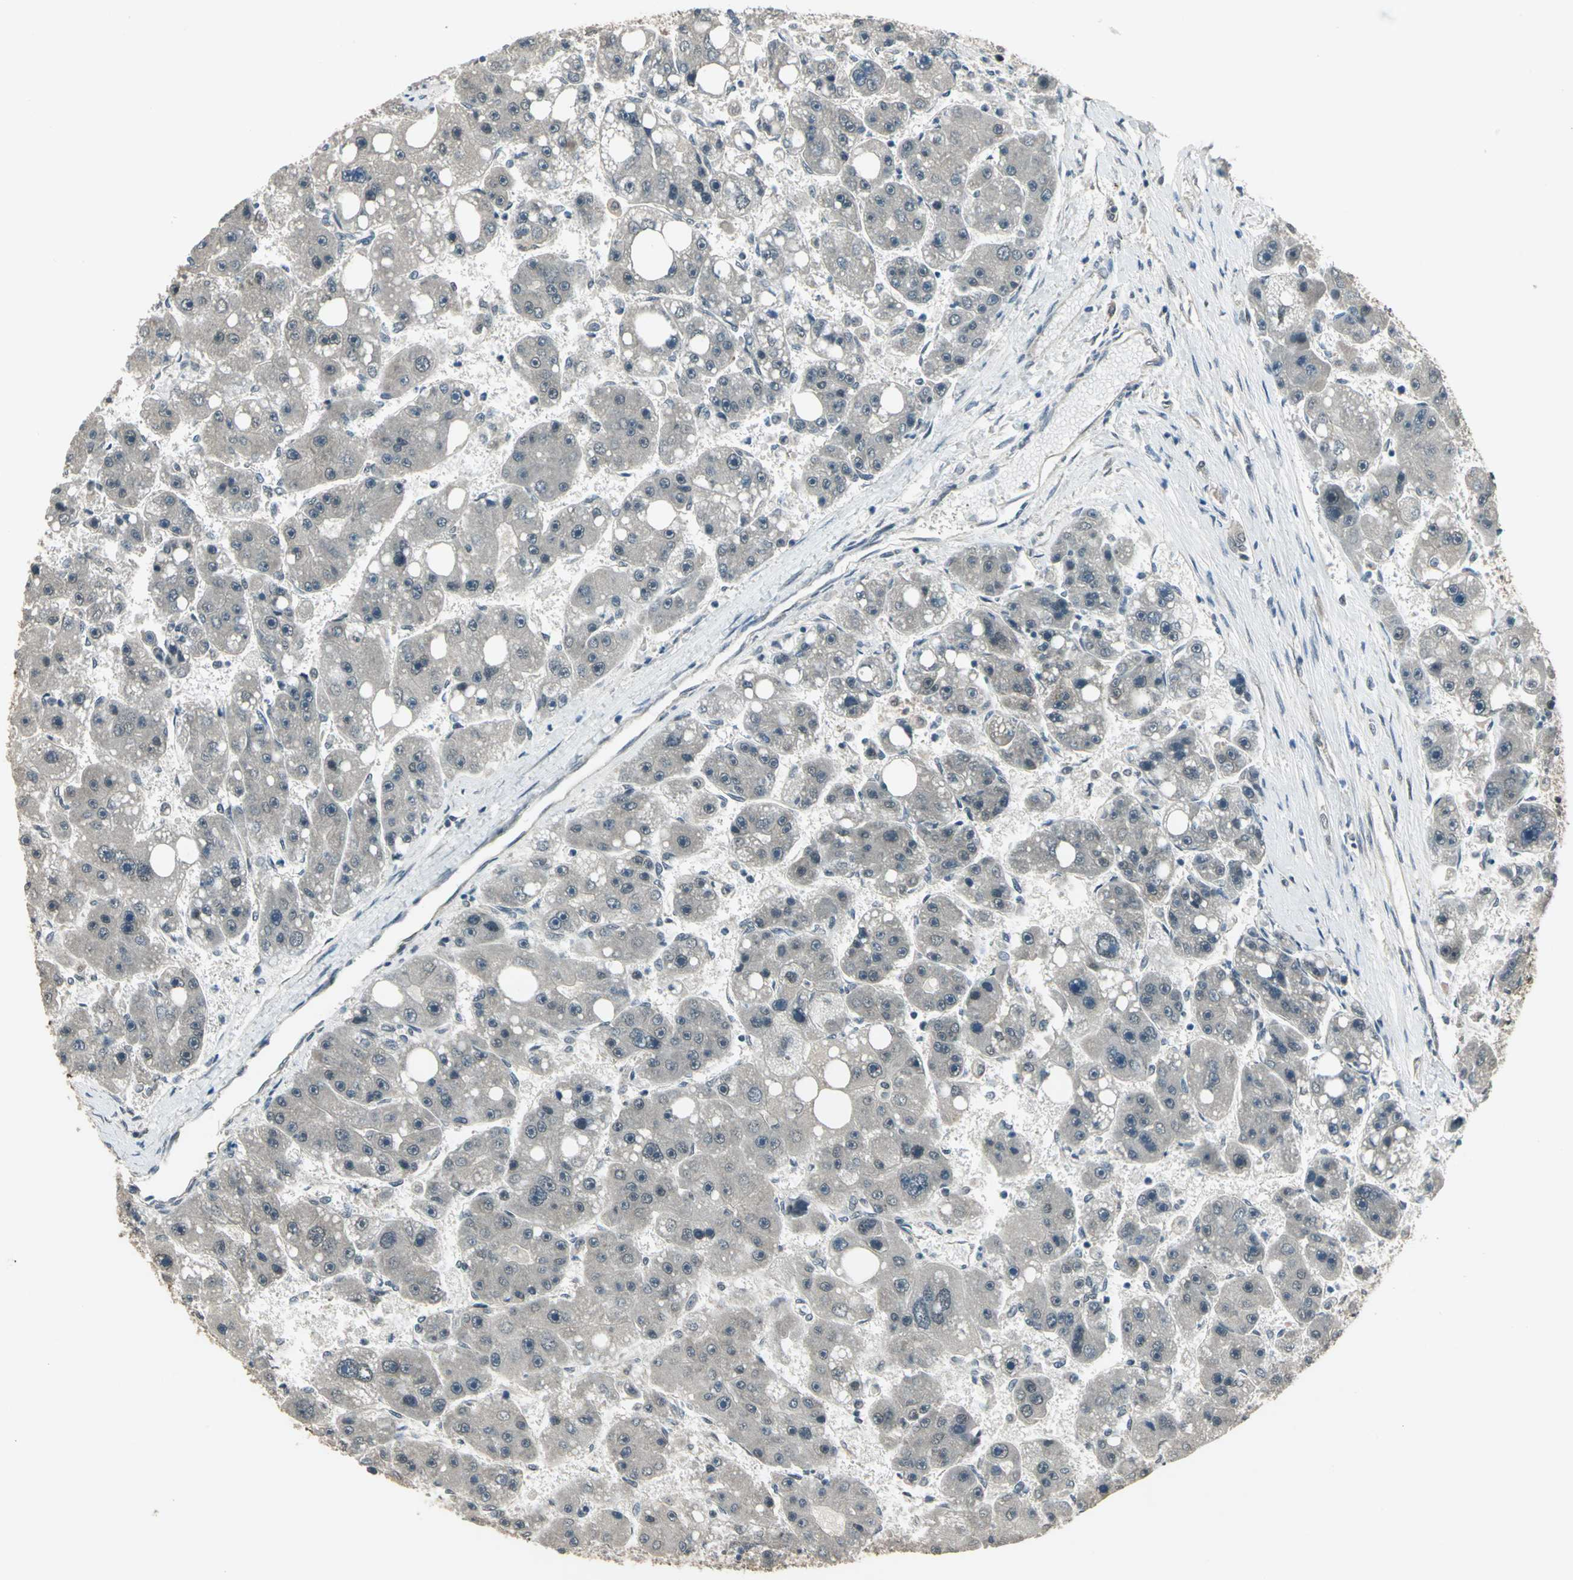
{"staining": {"intensity": "negative", "quantity": "none", "location": "none"}, "tissue": "liver cancer", "cell_type": "Tumor cells", "image_type": "cancer", "snomed": [{"axis": "morphology", "description": "Carcinoma, Hepatocellular, NOS"}, {"axis": "topography", "description": "Liver"}], "caption": "Immunohistochemistry photomicrograph of liver cancer (hepatocellular carcinoma) stained for a protein (brown), which demonstrates no staining in tumor cells.", "gene": "PSMC3", "patient": {"sex": "female", "age": 61}}